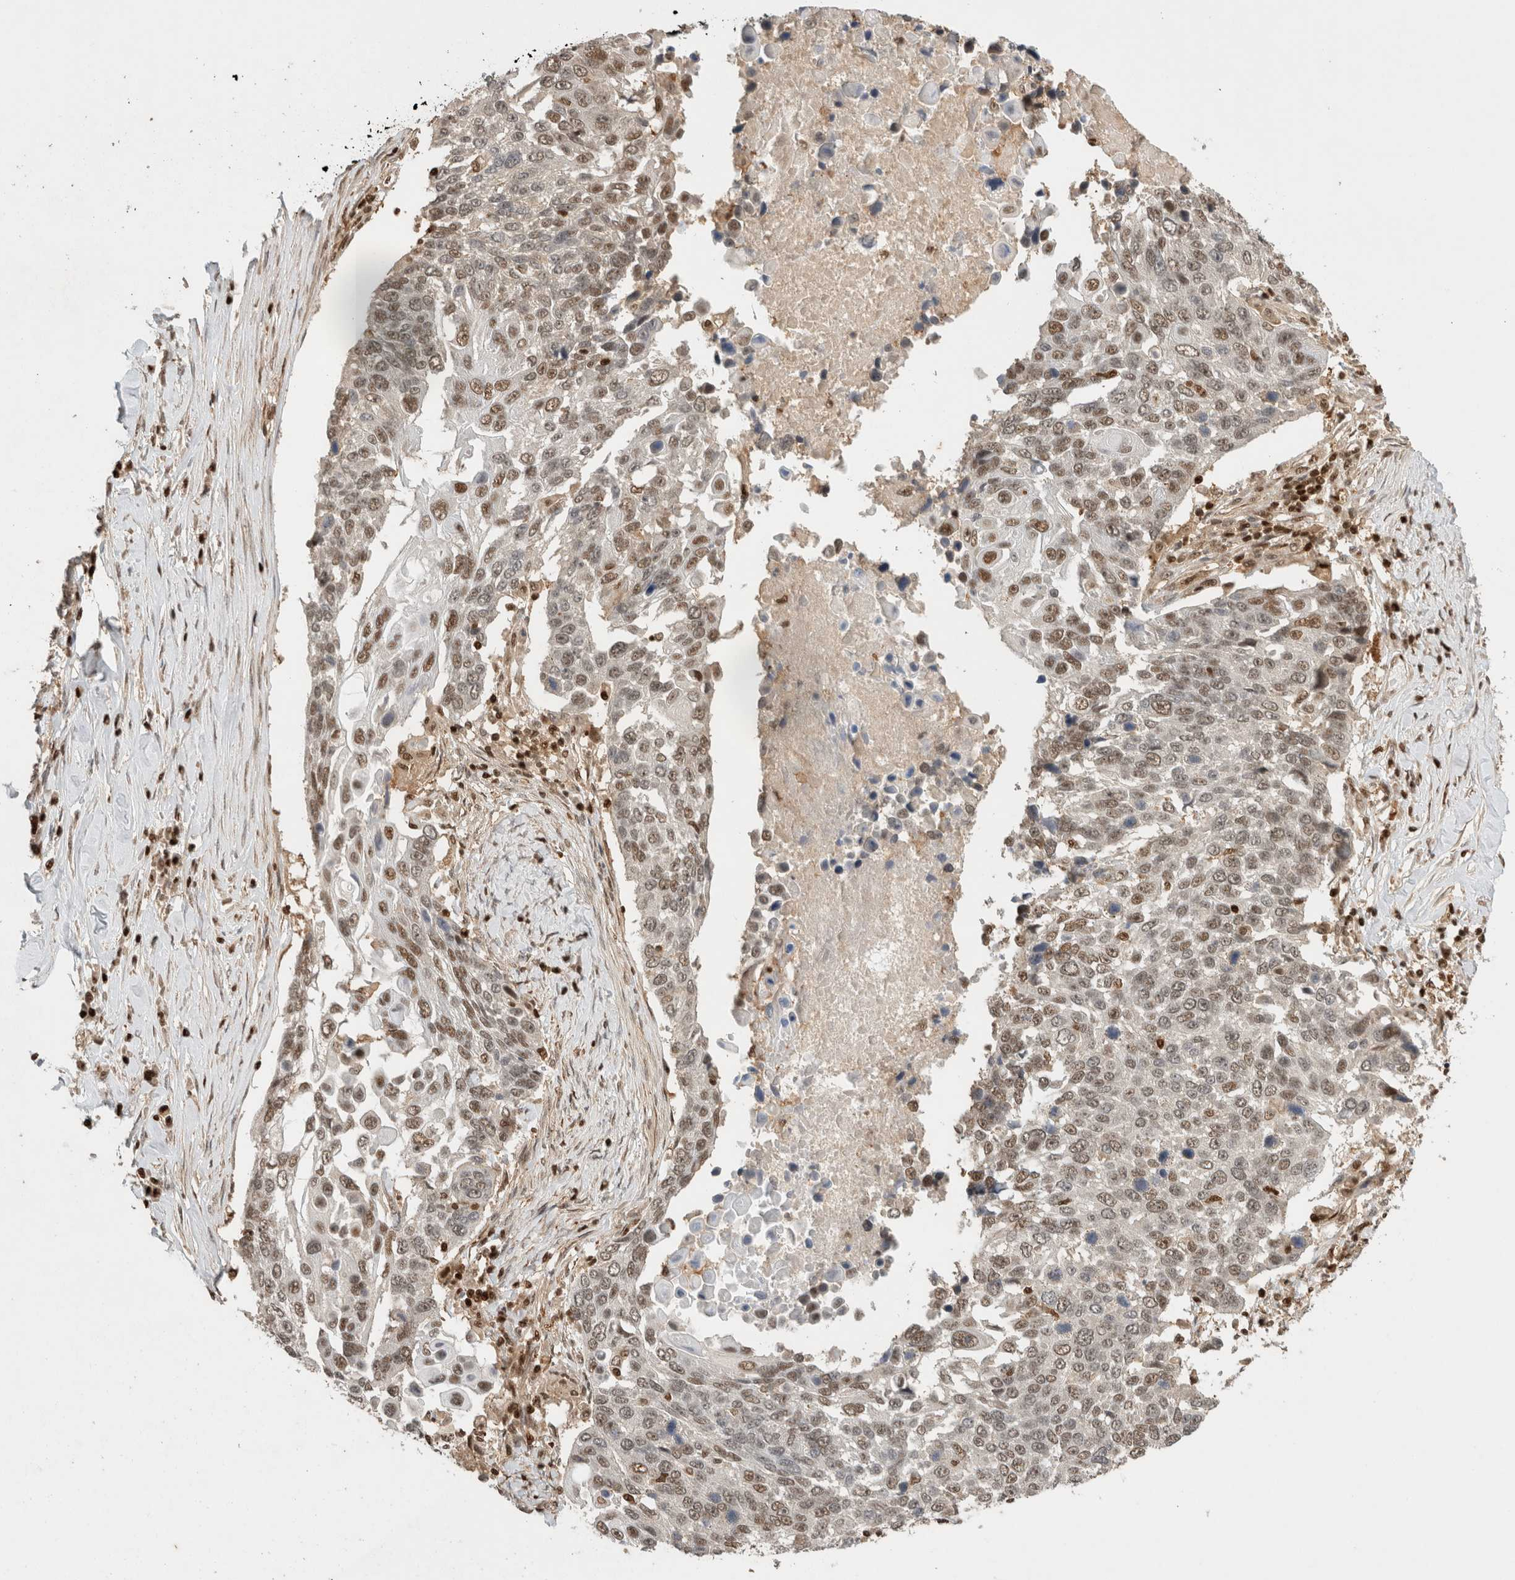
{"staining": {"intensity": "moderate", "quantity": ">75%", "location": "nuclear"}, "tissue": "lung cancer", "cell_type": "Tumor cells", "image_type": "cancer", "snomed": [{"axis": "morphology", "description": "Squamous cell carcinoma, NOS"}, {"axis": "topography", "description": "Lung"}], "caption": "Protein expression analysis of human lung squamous cell carcinoma reveals moderate nuclear staining in approximately >75% of tumor cells. The staining is performed using DAB (3,3'-diaminobenzidine) brown chromogen to label protein expression. The nuclei are counter-stained blue using hematoxylin.", "gene": "SNRNP40", "patient": {"sex": "male", "age": 66}}